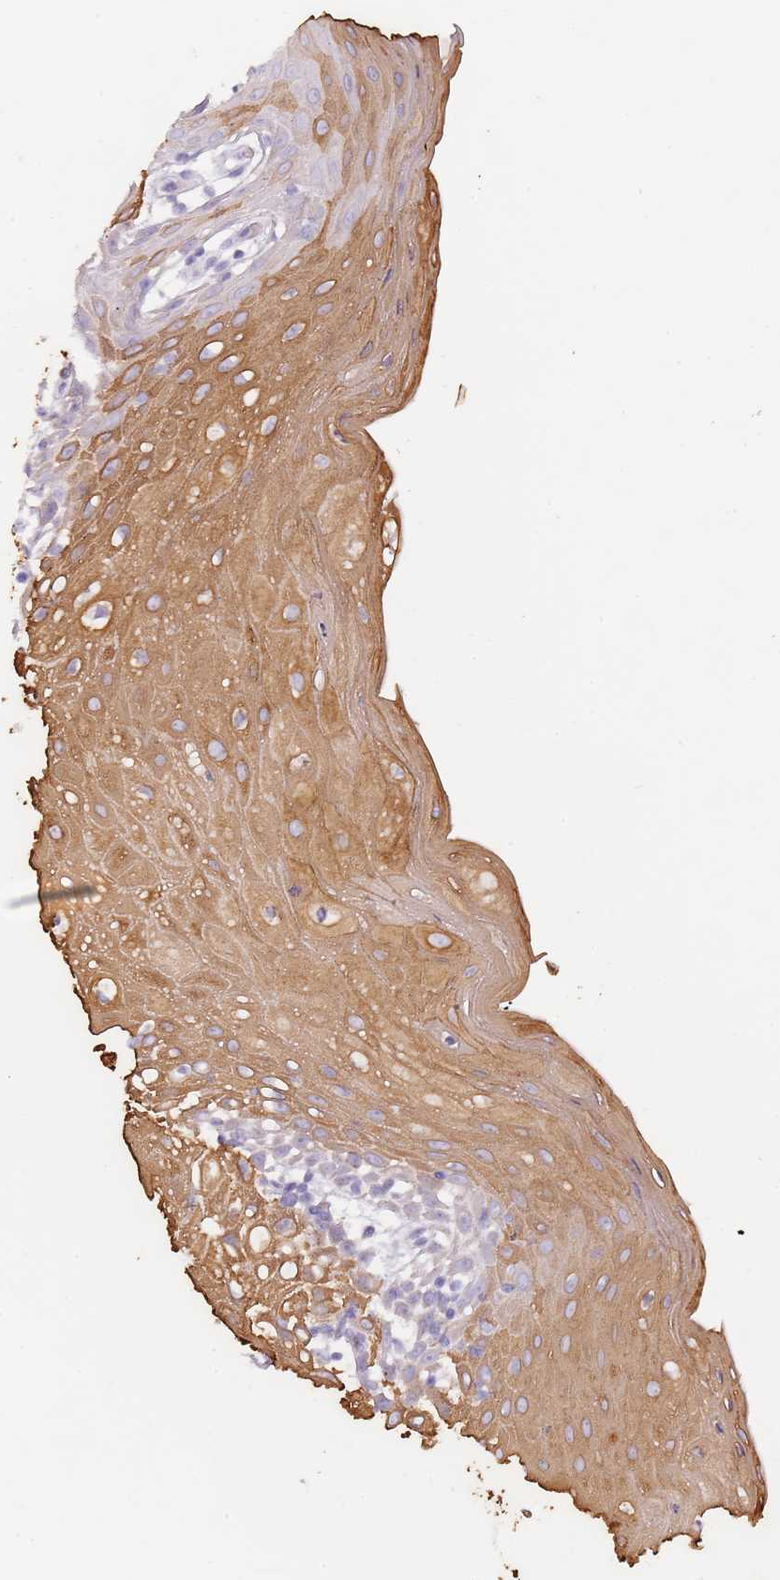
{"staining": {"intensity": "strong", "quantity": "25%-75%", "location": "cytoplasmic/membranous"}, "tissue": "oral mucosa", "cell_type": "Squamous epithelial cells", "image_type": "normal", "snomed": [{"axis": "morphology", "description": "Normal tissue, NOS"}, {"axis": "topography", "description": "Oral tissue"}, {"axis": "topography", "description": "Tounge, NOS"}], "caption": "Protein expression analysis of benign oral mucosa exhibits strong cytoplasmic/membranous positivity in approximately 25%-75% of squamous epithelial cells. (IHC, brightfield microscopy, high magnification).", "gene": "NWD2", "patient": {"sex": "female", "age": 59}}